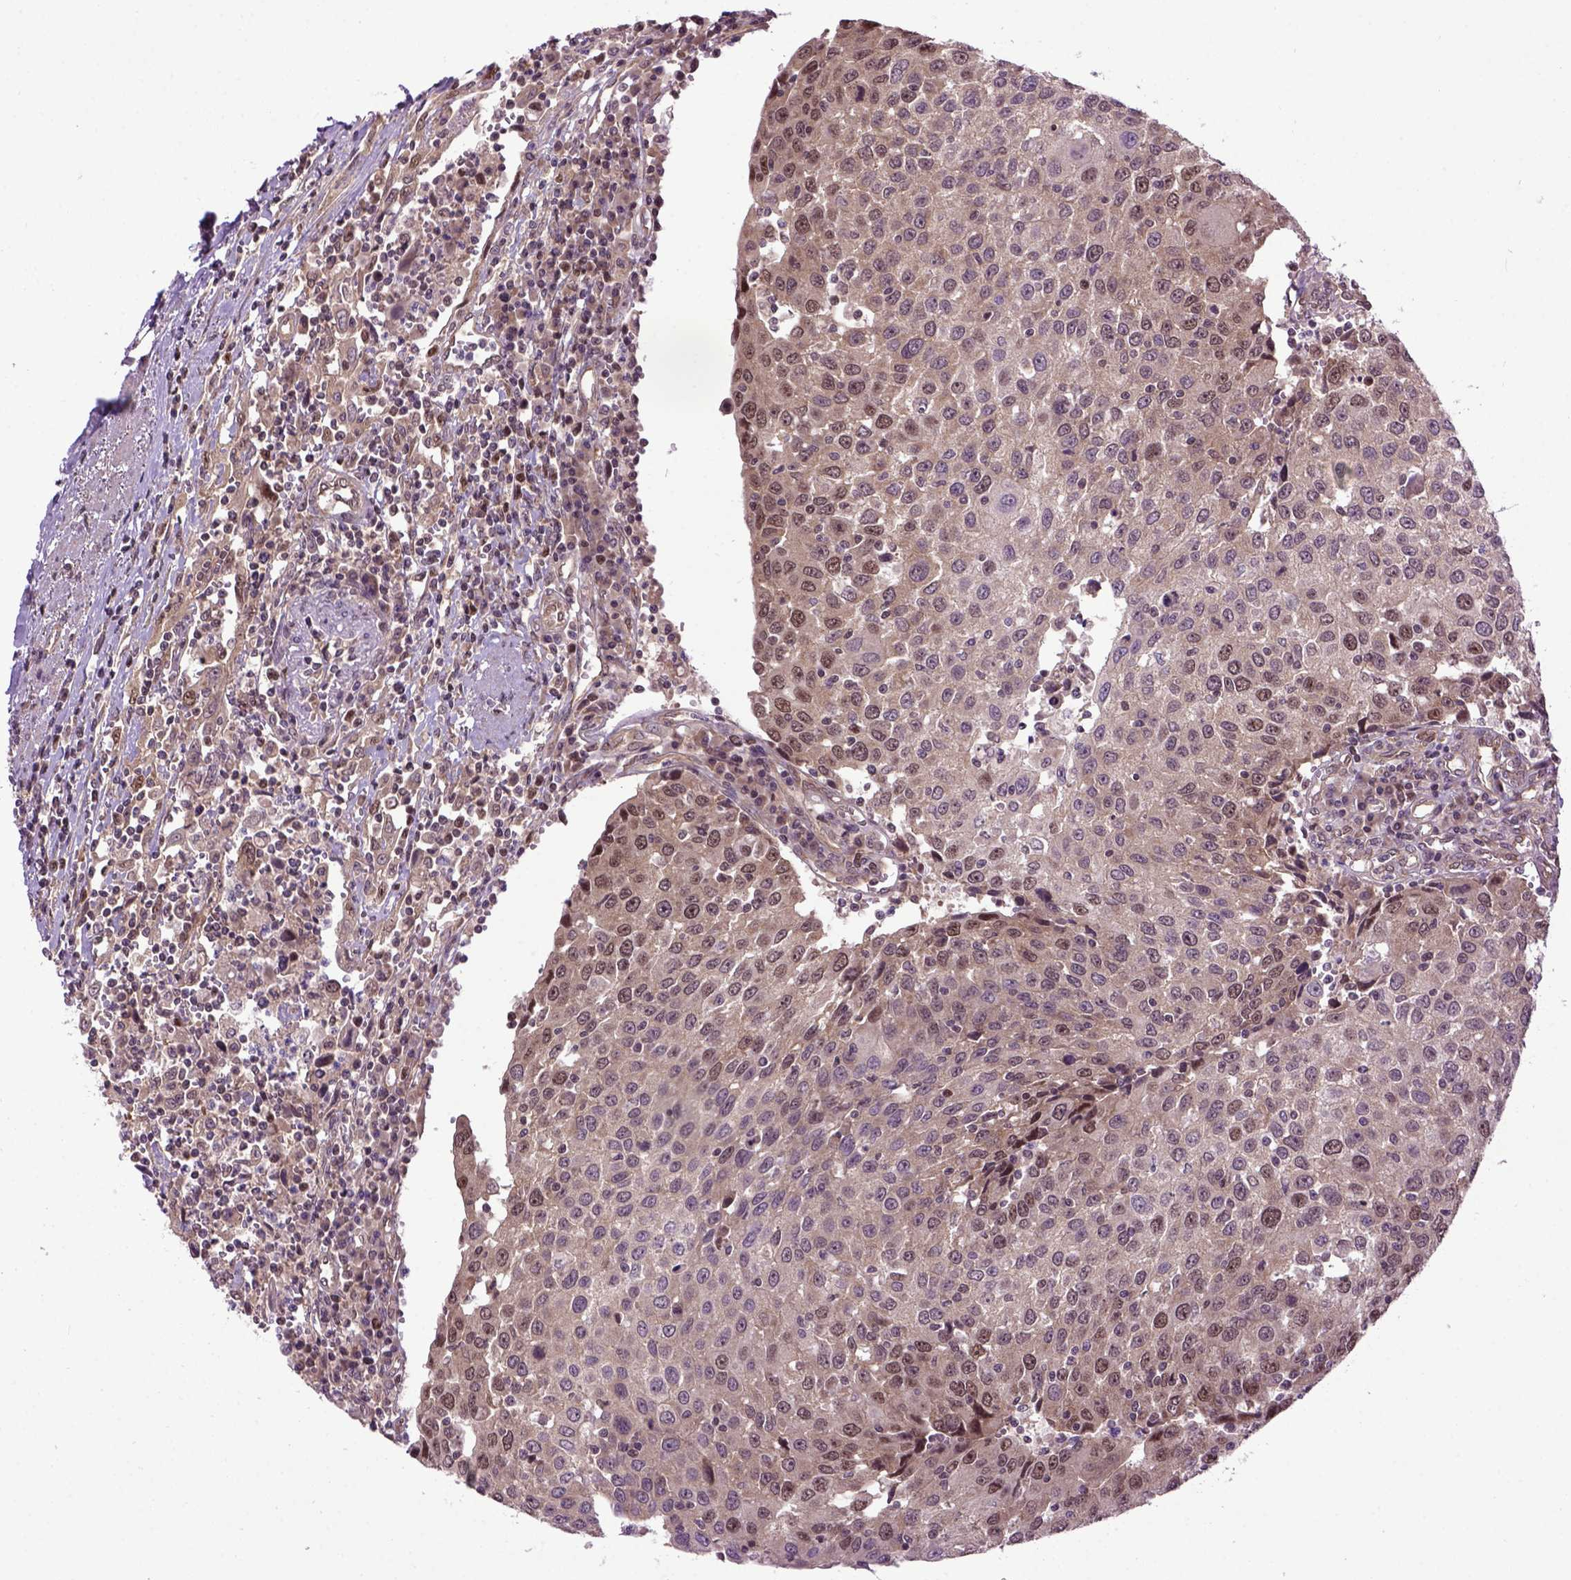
{"staining": {"intensity": "moderate", "quantity": ">75%", "location": "cytoplasmic/membranous,nuclear"}, "tissue": "urothelial cancer", "cell_type": "Tumor cells", "image_type": "cancer", "snomed": [{"axis": "morphology", "description": "Urothelial carcinoma, High grade"}, {"axis": "topography", "description": "Urinary bladder"}], "caption": "The histopathology image exhibits staining of urothelial cancer, revealing moderate cytoplasmic/membranous and nuclear protein positivity (brown color) within tumor cells. The staining was performed using DAB (3,3'-diaminobenzidine) to visualize the protein expression in brown, while the nuclei were stained in blue with hematoxylin (Magnification: 20x).", "gene": "WDR48", "patient": {"sex": "female", "age": 85}}